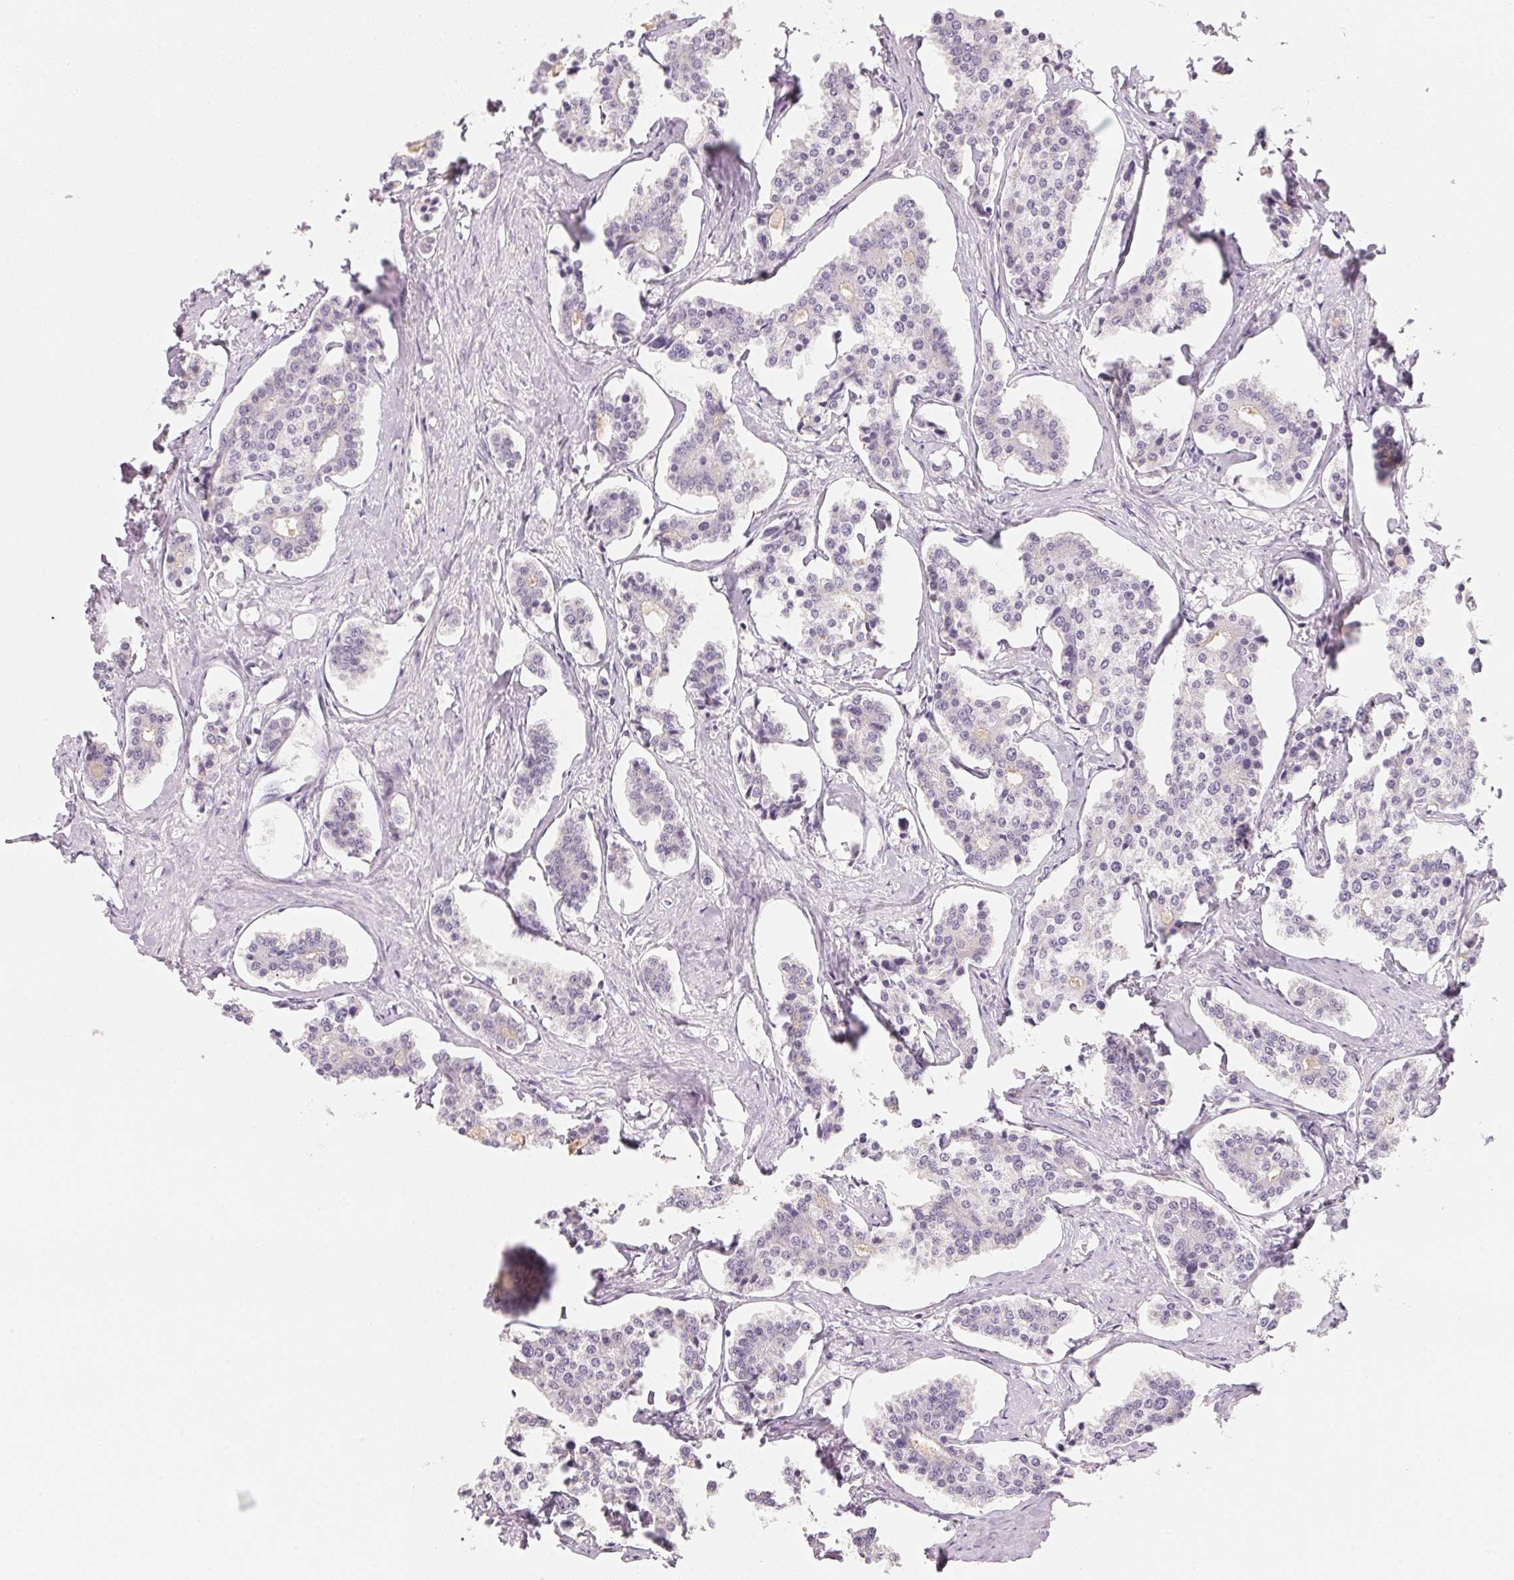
{"staining": {"intensity": "negative", "quantity": "none", "location": "none"}, "tissue": "carcinoid", "cell_type": "Tumor cells", "image_type": "cancer", "snomed": [{"axis": "morphology", "description": "Carcinoid, malignant, NOS"}, {"axis": "topography", "description": "Small intestine"}], "caption": "DAB (3,3'-diaminobenzidine) immunohistochemical staining of human carcinoid (malignant) displays no significant expression in tumor cells. (Immunohistochemistry, brightfield microscopy, high magnification).", "gene": "CFAP276", "patient": {"sex": "female", "age": 65}}